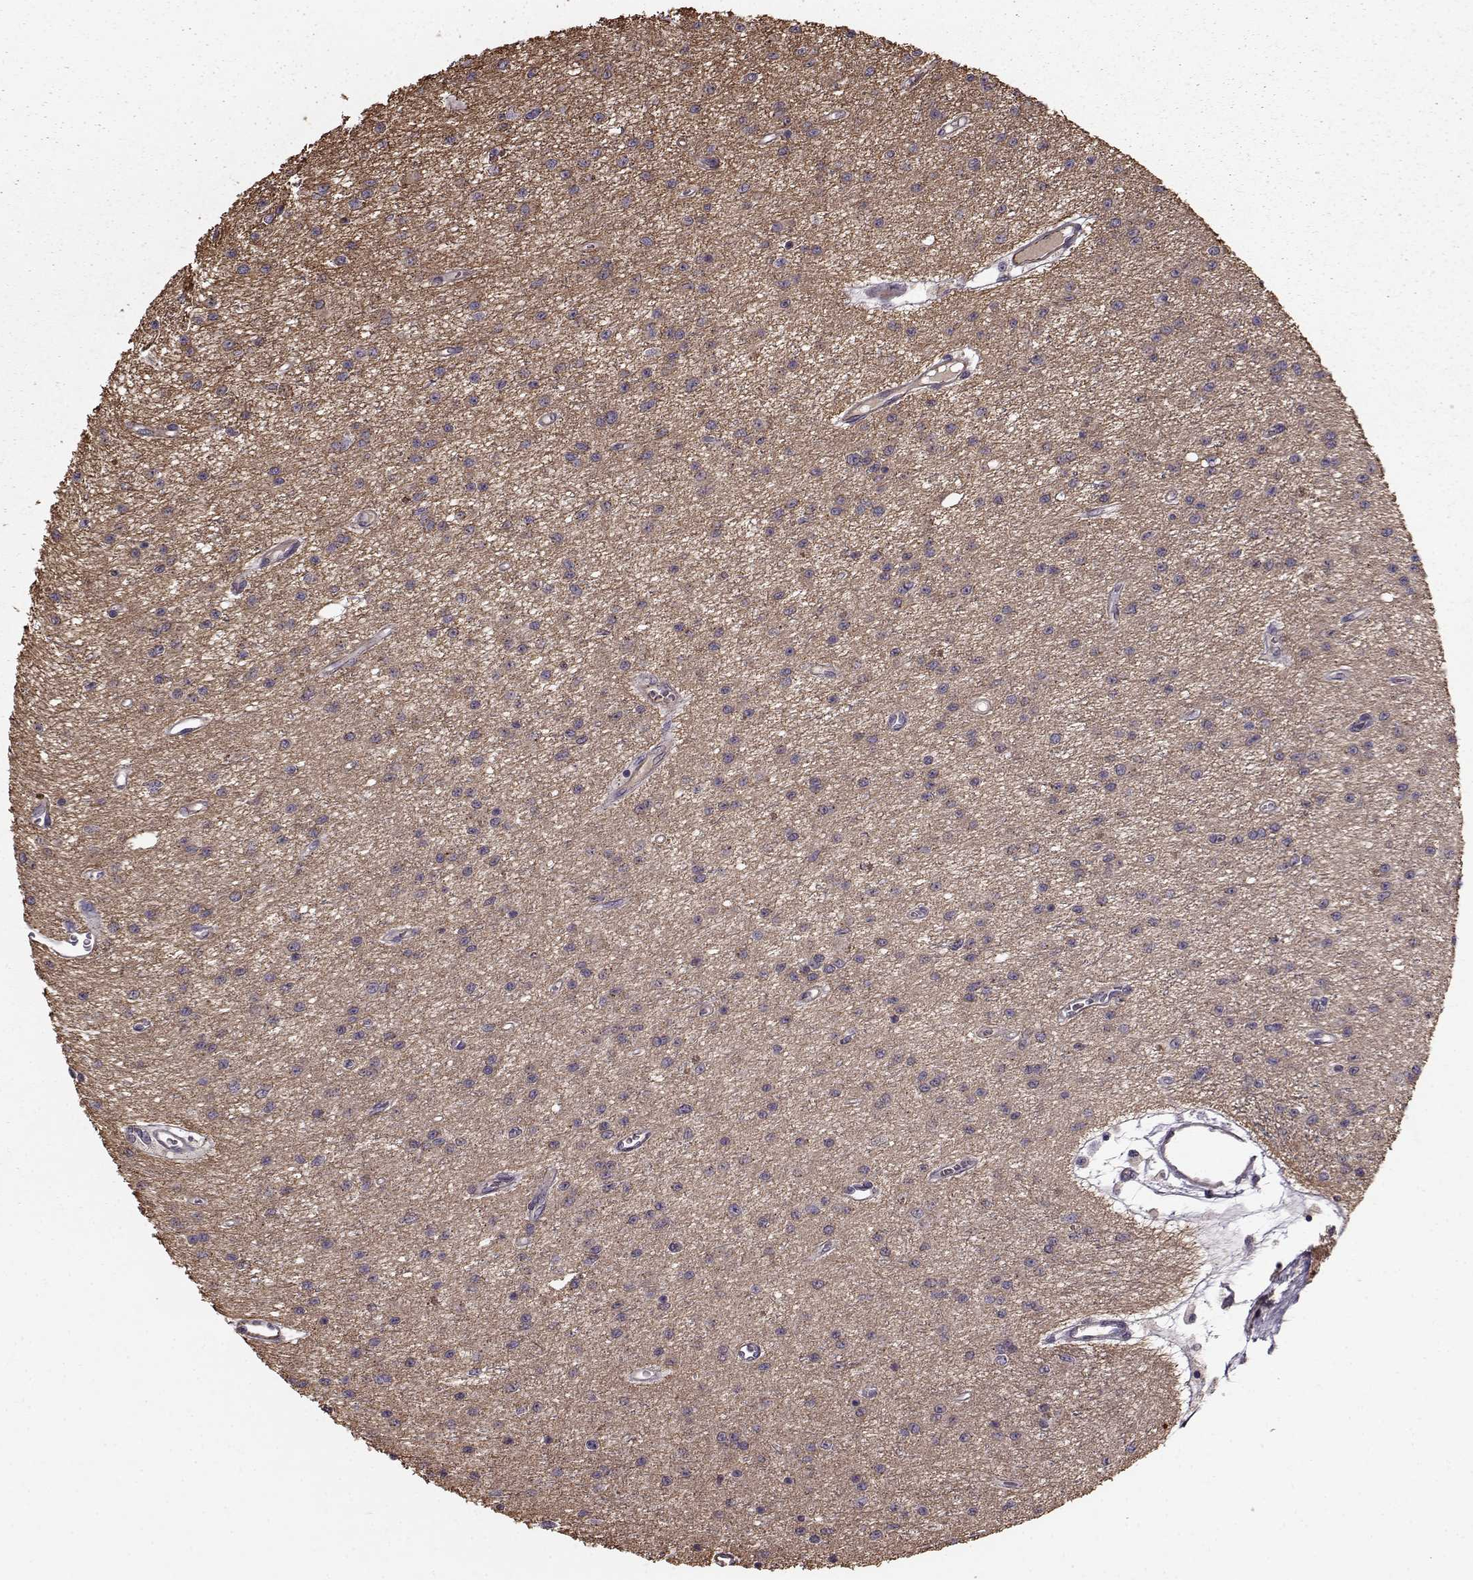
{"staining": {"intensity": "weak", "quantity": ">75%", "location": "cytoplasmic/membranous"}, "tissue": "glioma", "cell_type": "Tumor cells", "image_type": "cancer", "snomed": [{"axis": "morphology", "description": "Glioma, malignant, Low grade"}, {"axis": "topography", "description": "Brain"}], "caption": "Immunohistochemistry histopathology image of neoplastic tissue: glioma stained using immunohistochemistry exhibits low levels of weak protein expression localized specifically in the cytoplasmic/membranous of tumor cells, appearing as a cytoplasmic/membranous brown color.", "gene": "NTF3", "patient": {"sex": "female", "age": 45}}